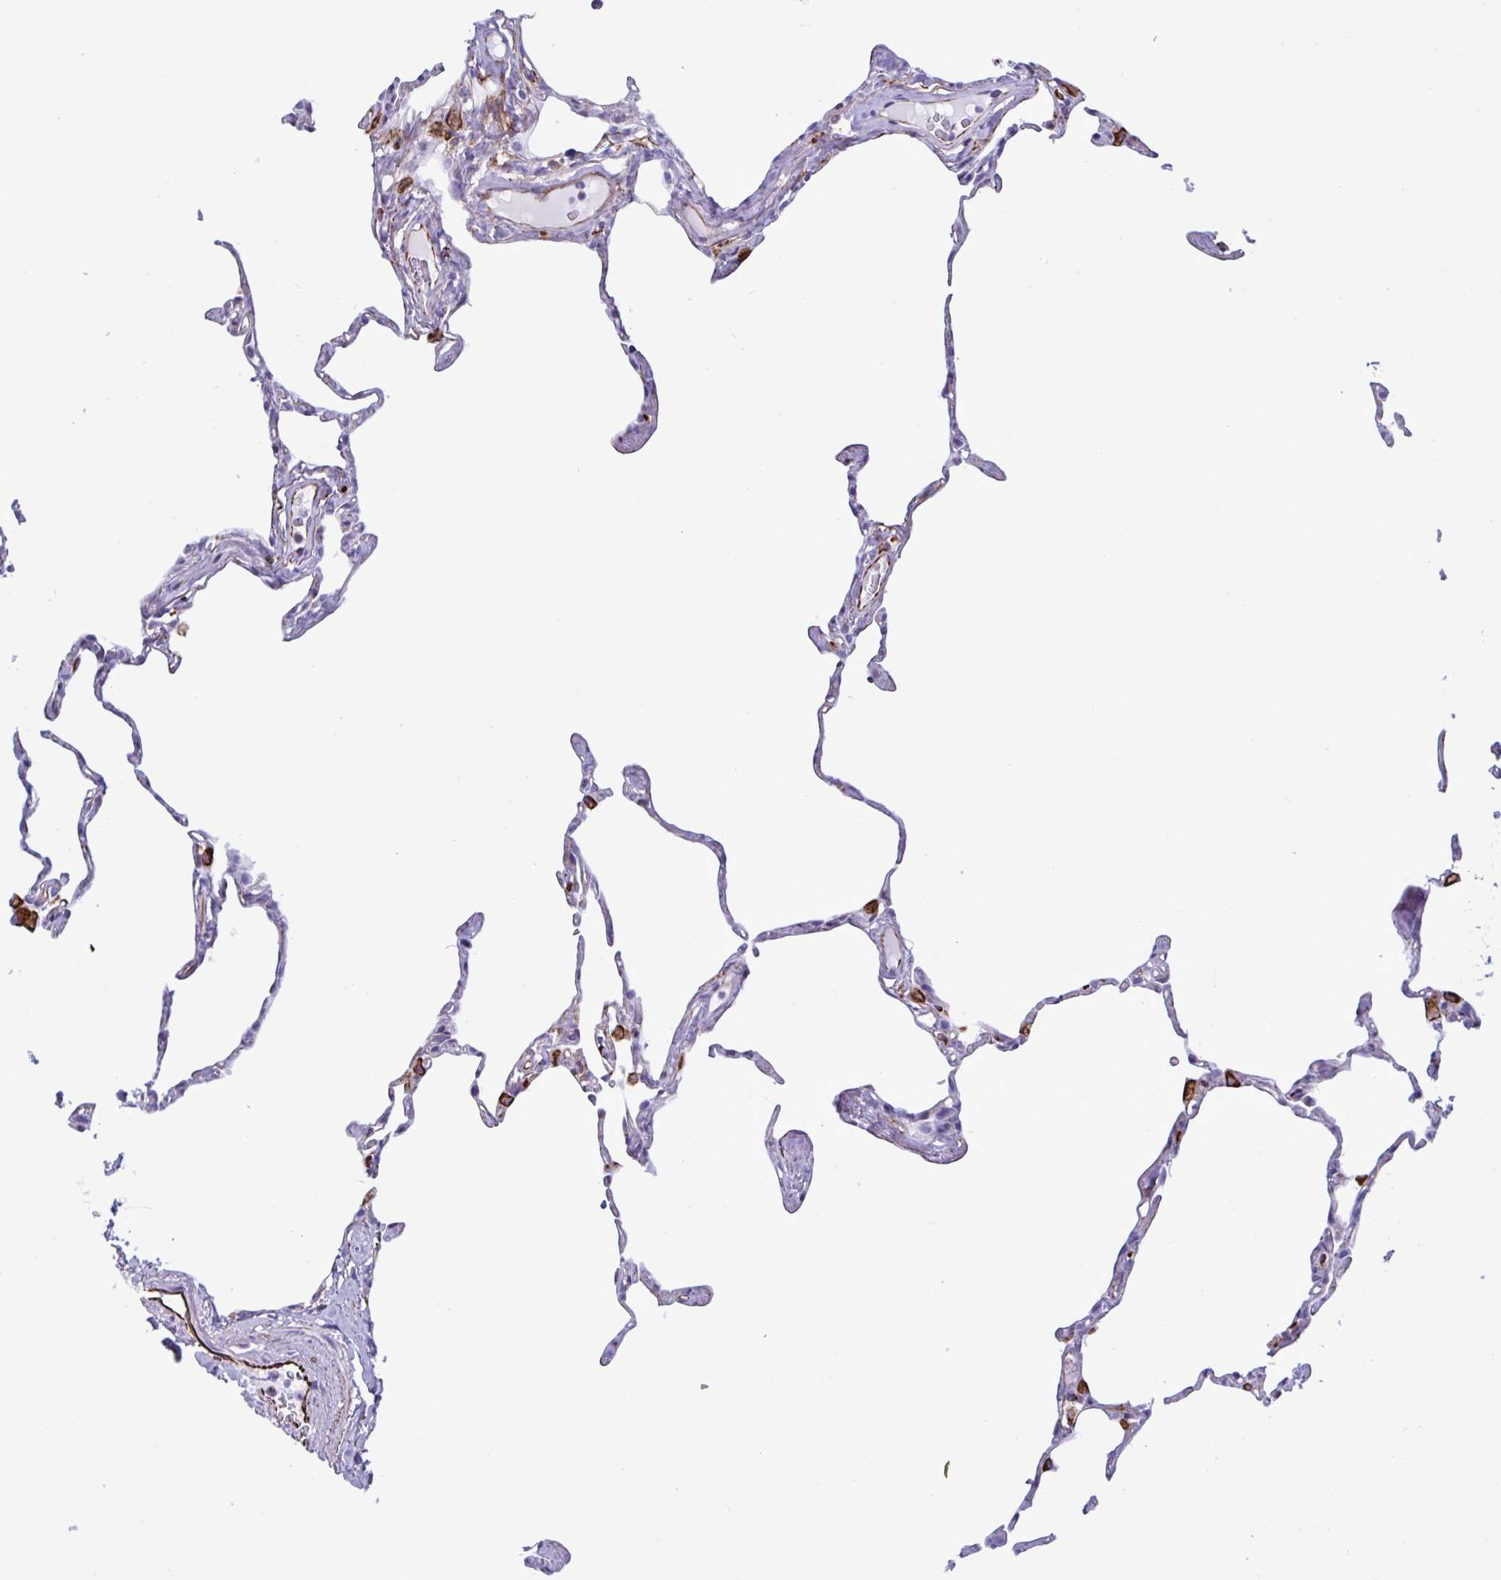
{"staining": {"intensity": "strong", "quantity": "<25%", "location": "cytoplasmic/membranous"}, "tissue": "lung", "cell_type": "Alveolar cells", "image_type": "normal", "snomed": [{"axis": "morphology", "description": "Normal tissue, NOS"}, {"axis": "topography", "description": "Lung"}], "caption": "This is a photomicrograph of IHC staining of unremarkable lung, which shows strong expression in the cytoplasmic/membranous of alveolar cells.", "gene": "SMAD5", "patient": {"sex": "male", "age": 65}}